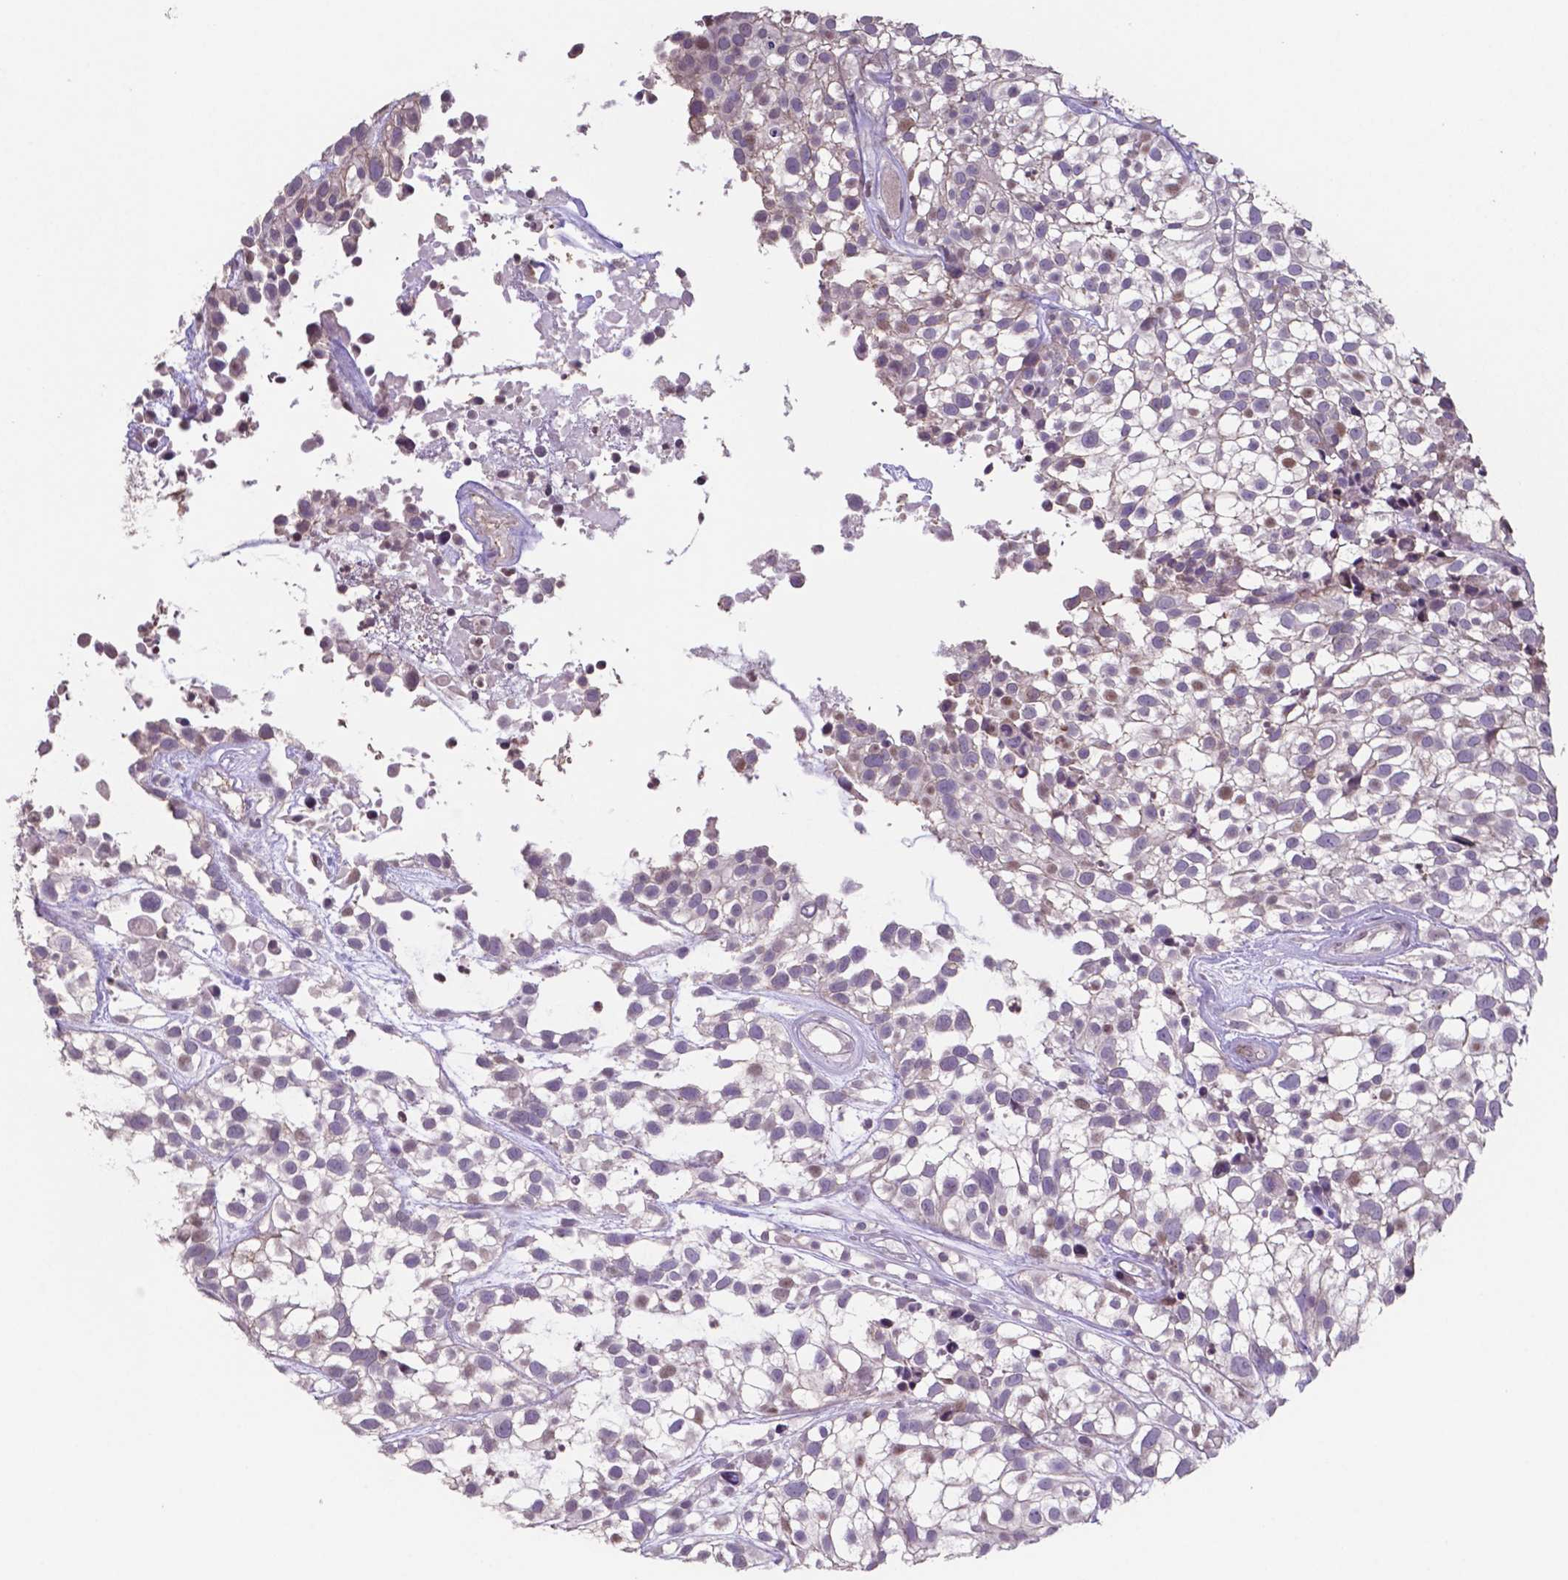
{"staining": {"intensity": "negative", "quantity": "none", "location": "none"}, "tissue": "urothelial cancer", "cell_type": "Tumor cells", "image_type": "cancer", "snomed": [{"axis": "morphology", "description": "Urothelial carcinoma, High grade"}, {"axis": "topography", "description": "Urinary bladder"}], "caption": "Immunohistochemistry image of neoplastic tissue: urothelial cancer stained with DAB displays no significant protein expression in tumor cells.", "gene": "MLC1", "patient": {"sex": "male", "age": 56}}